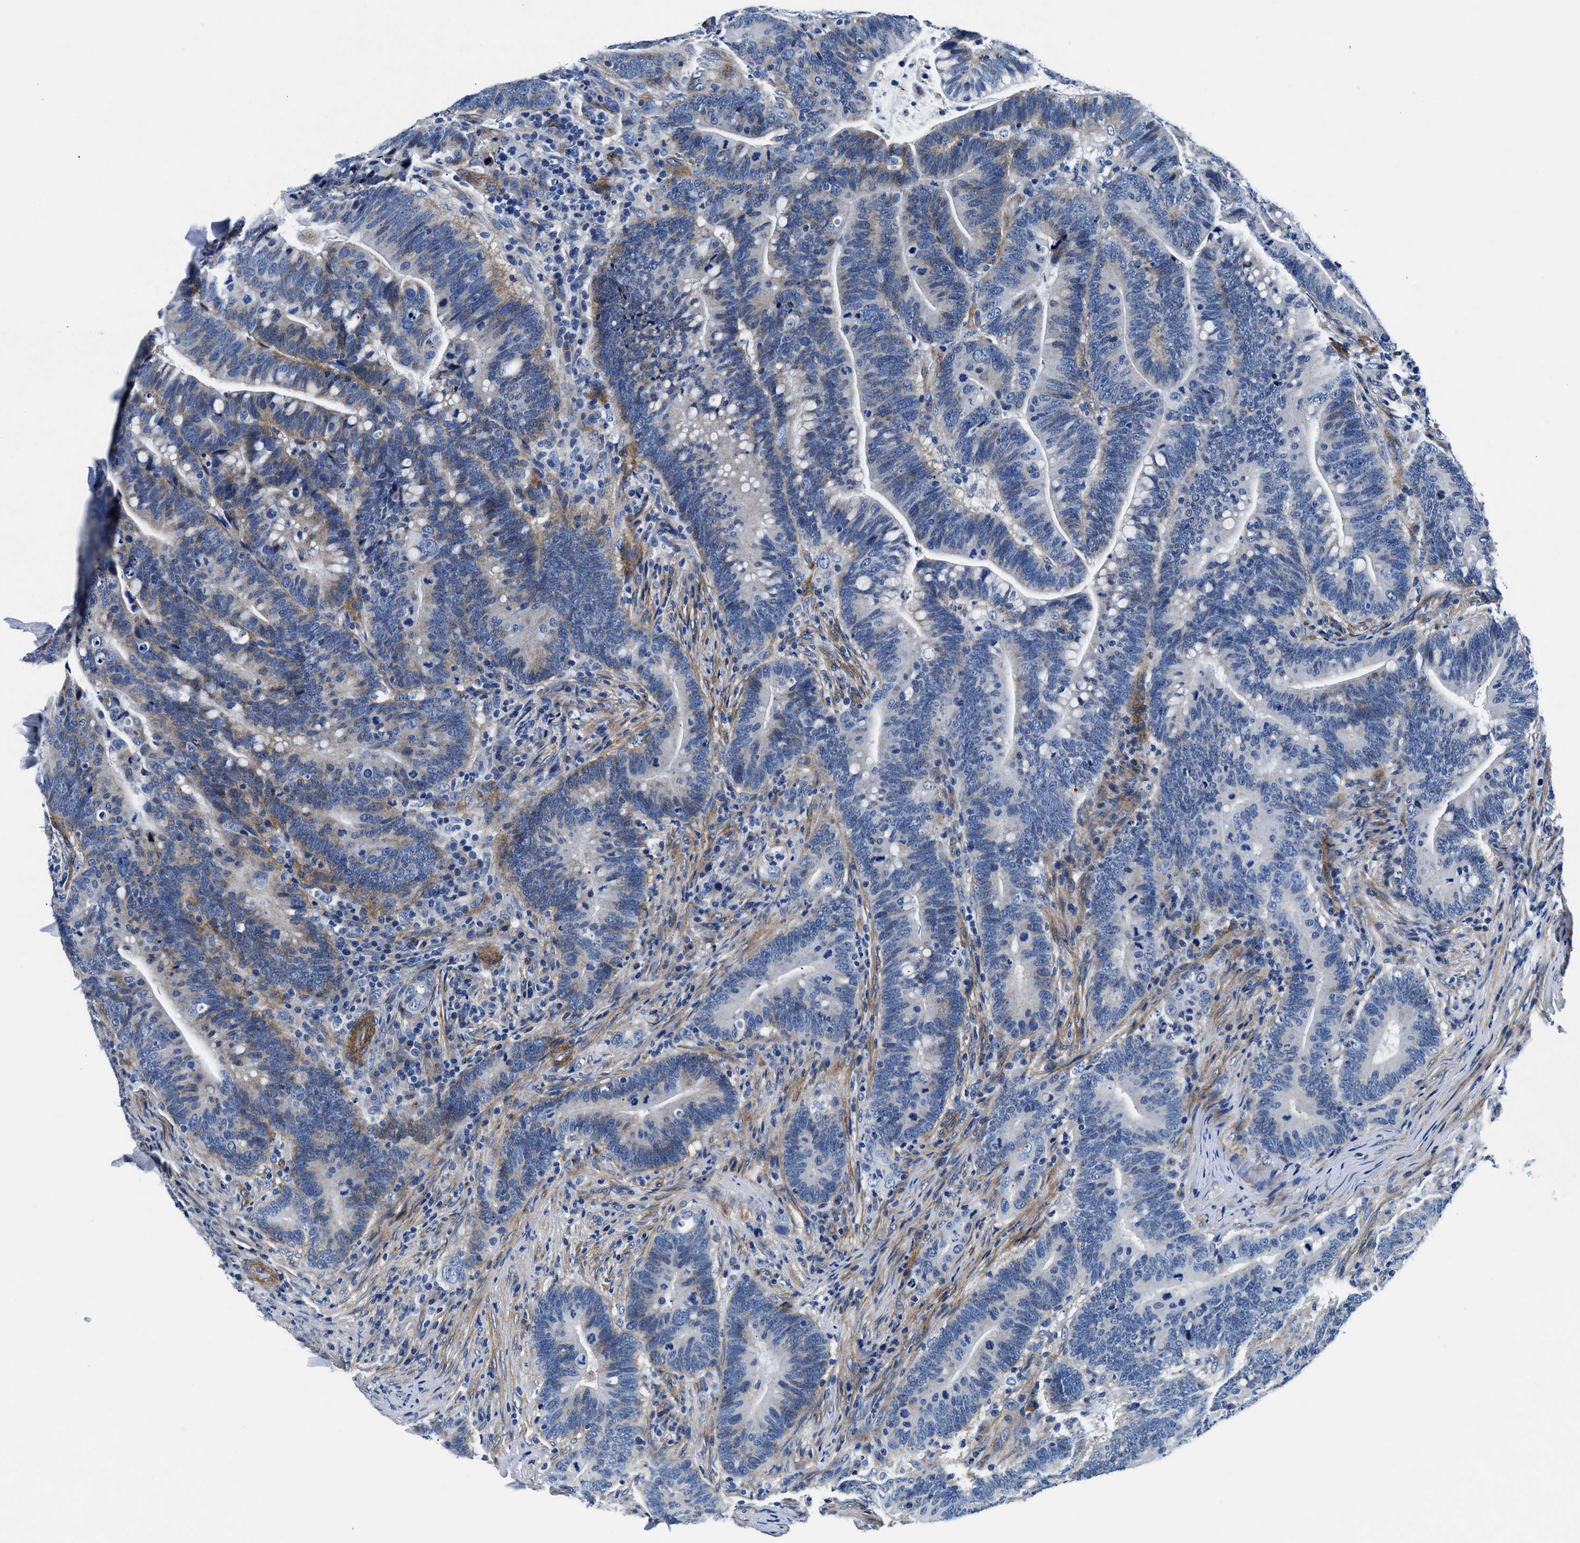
{"staining": {"intensity": "negative", "quantity": "none", "location": "none"}, "tissue": "colorectal cancer", "cell_type": "Tumor cells", "image_type": "cancer", "snomed": [{"axis": "morphology", "description": "Normal tissue, NOS"}, {"axis": "morphology", "description": "Adenocarcinoma, NOS"}, {"axis": "topography", "description": "Colon"}], "caption": "An image of adenocarcinoma (colorectal) stained for a protein displays no brown staining in tumor cells.", "gene": "DAG1", "patient": {"sex": "female", "age": 66}}